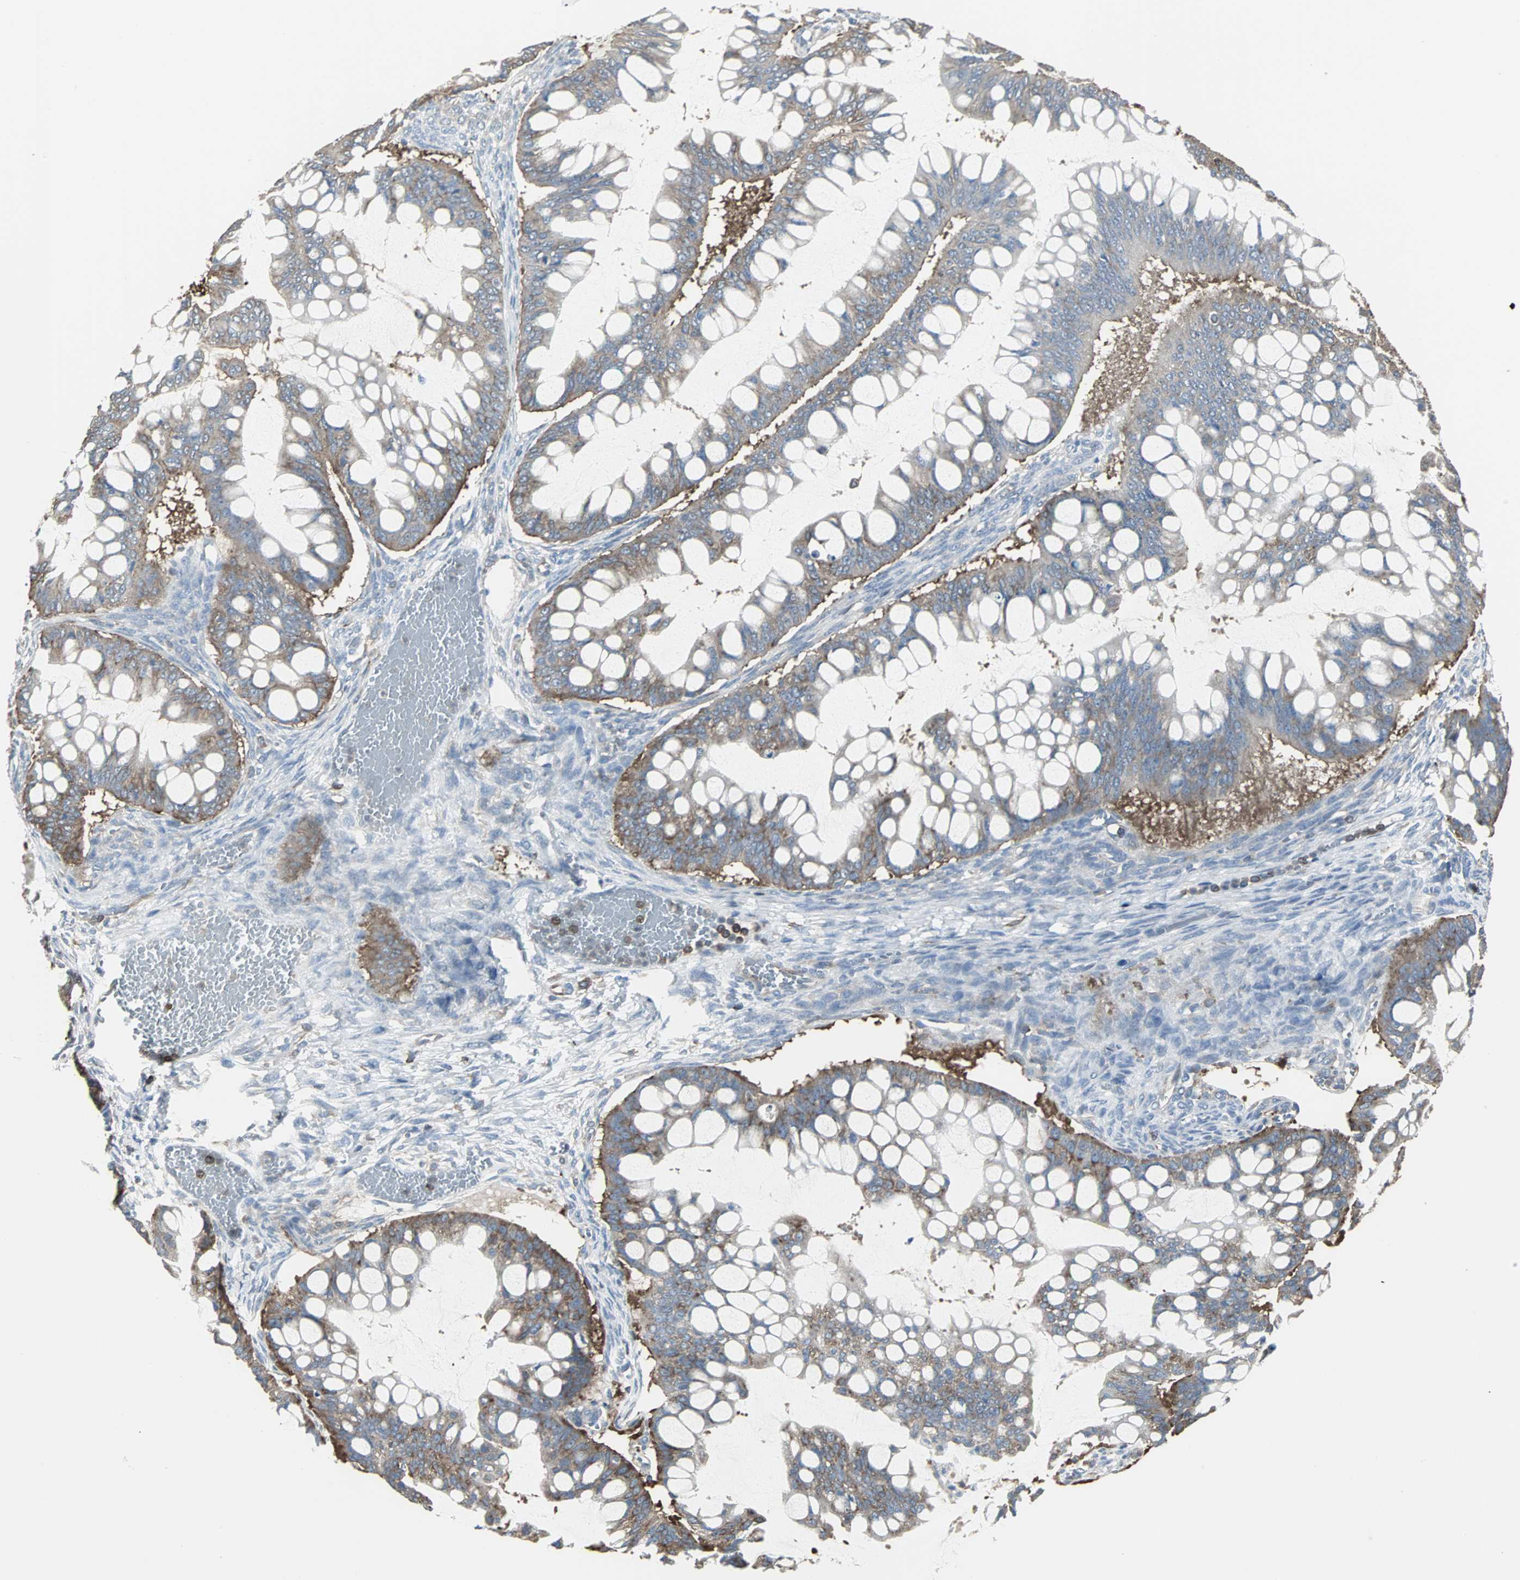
{"staining": {"intensity": "moderate", "quantity": ">75%", "location": "cytoplasmic/membranous"}, "tissue": "ovarian cancer", "cell_type": "Tumor cells", "image_type": "cancer", "snomed": [{"axis": "morphology", "description": "Cystadenocarcinoma, mucinous, NOS"}, {"axis": "topography", "description": "Ovary"}], "caption": "Tumor cells reveal medium levels of moderate cytoplasmic/membranous expression in approximately >75% of cells in ovarian cancer (mucinous cystadenocarcinoma). Ihc stains the protein in brown and the nuclei are stained blue.", "gene": "LRRFIP1", "patient": {"sex": "female", "age": 73}}